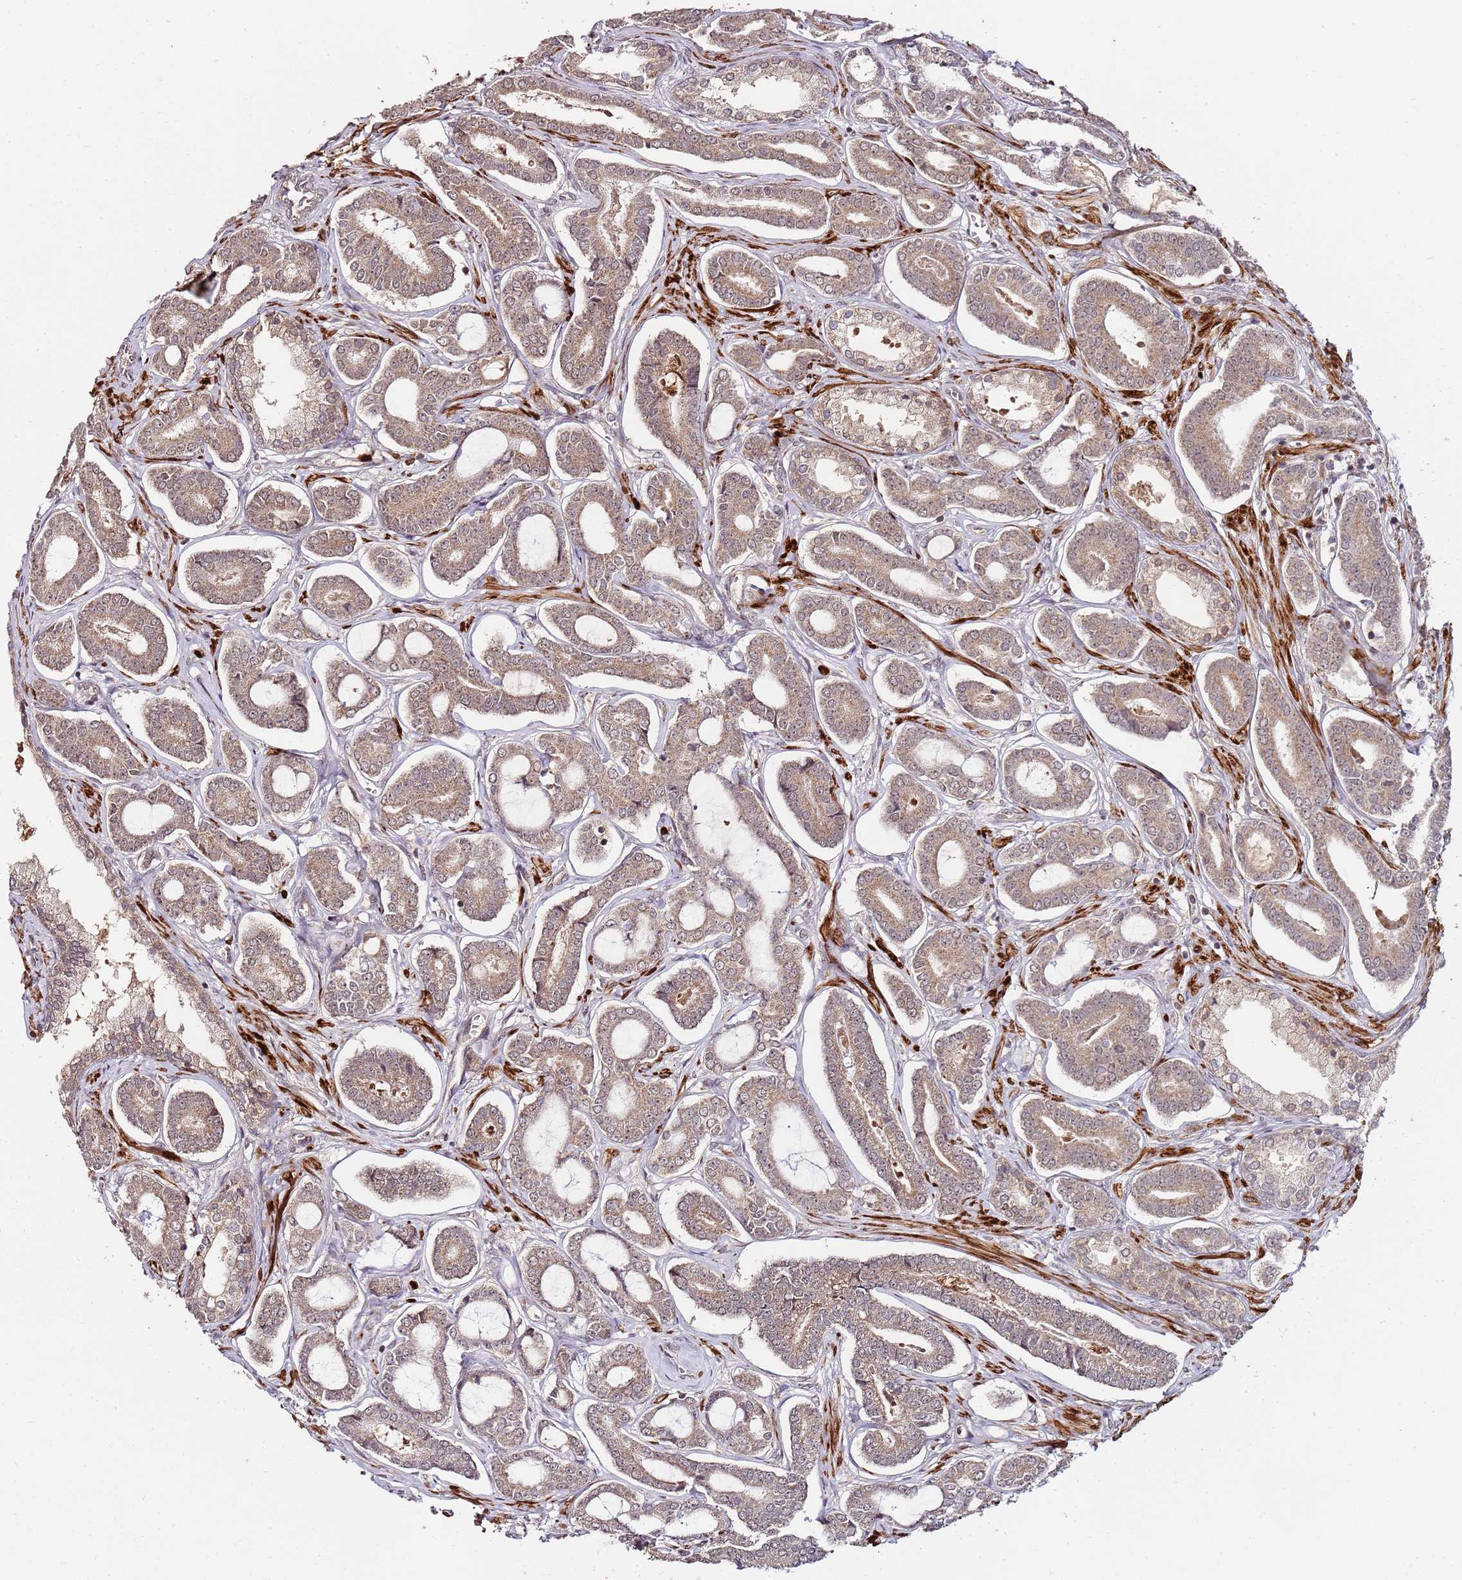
{"staining": {"intensity": "moderate", "quantity": ">75%", "location": "cytoplasmic/membranous"}, "tissue": "prostate cancer", "cell_type": "Tumor cells", "image_type": "cancer", "snomed": [{"axis": "morphology", "description": "Adenocarcinoma, NOS"}, {"axis": "topography", "description": "Prostate and seminal vesicle, NOS"}], "caption": "Moderate cytoplasmic/membranous protein staining is identified in approximately >75% of tumor cells in adenocarcinoma (prostate). (Stains: DAB (3,3'-diaminobenzidine) in brown, nuclei in blue, Microscopy: brightfield microscopy at high magnification).", "gene": "LIN37", "patient": {"sex": "male", "age": 76}}